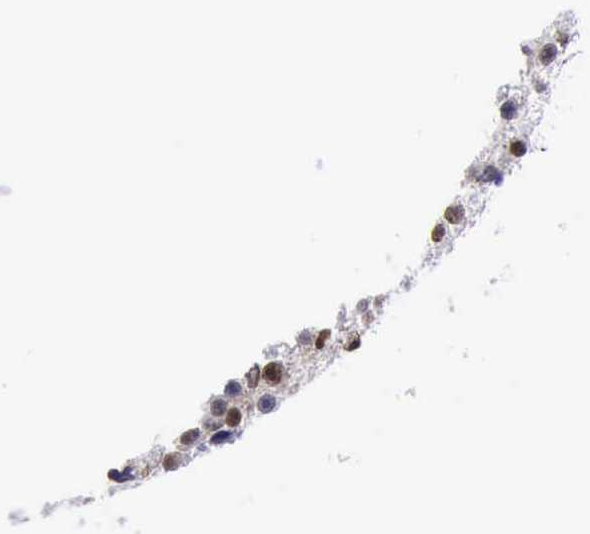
{"staining": {"intensity": "strong", "quantity": ">75%", "location": "nuclear"}, "tissue": "testis cancer", "cell_type": "Tumor cells", "image_type": "cancer", "snomed": [{"axis": "morphology", "description": "Seminoma, NOS"}, {"axis": "topography", "description": "Testis"}], "caption": "Brown immunohistochemical staining in human testis seminoma exhibits strong nuclear staining in approximately >75% of tumor cells.", "gene": "MCM2", "patient": {"sex": "male", "age": 35}}